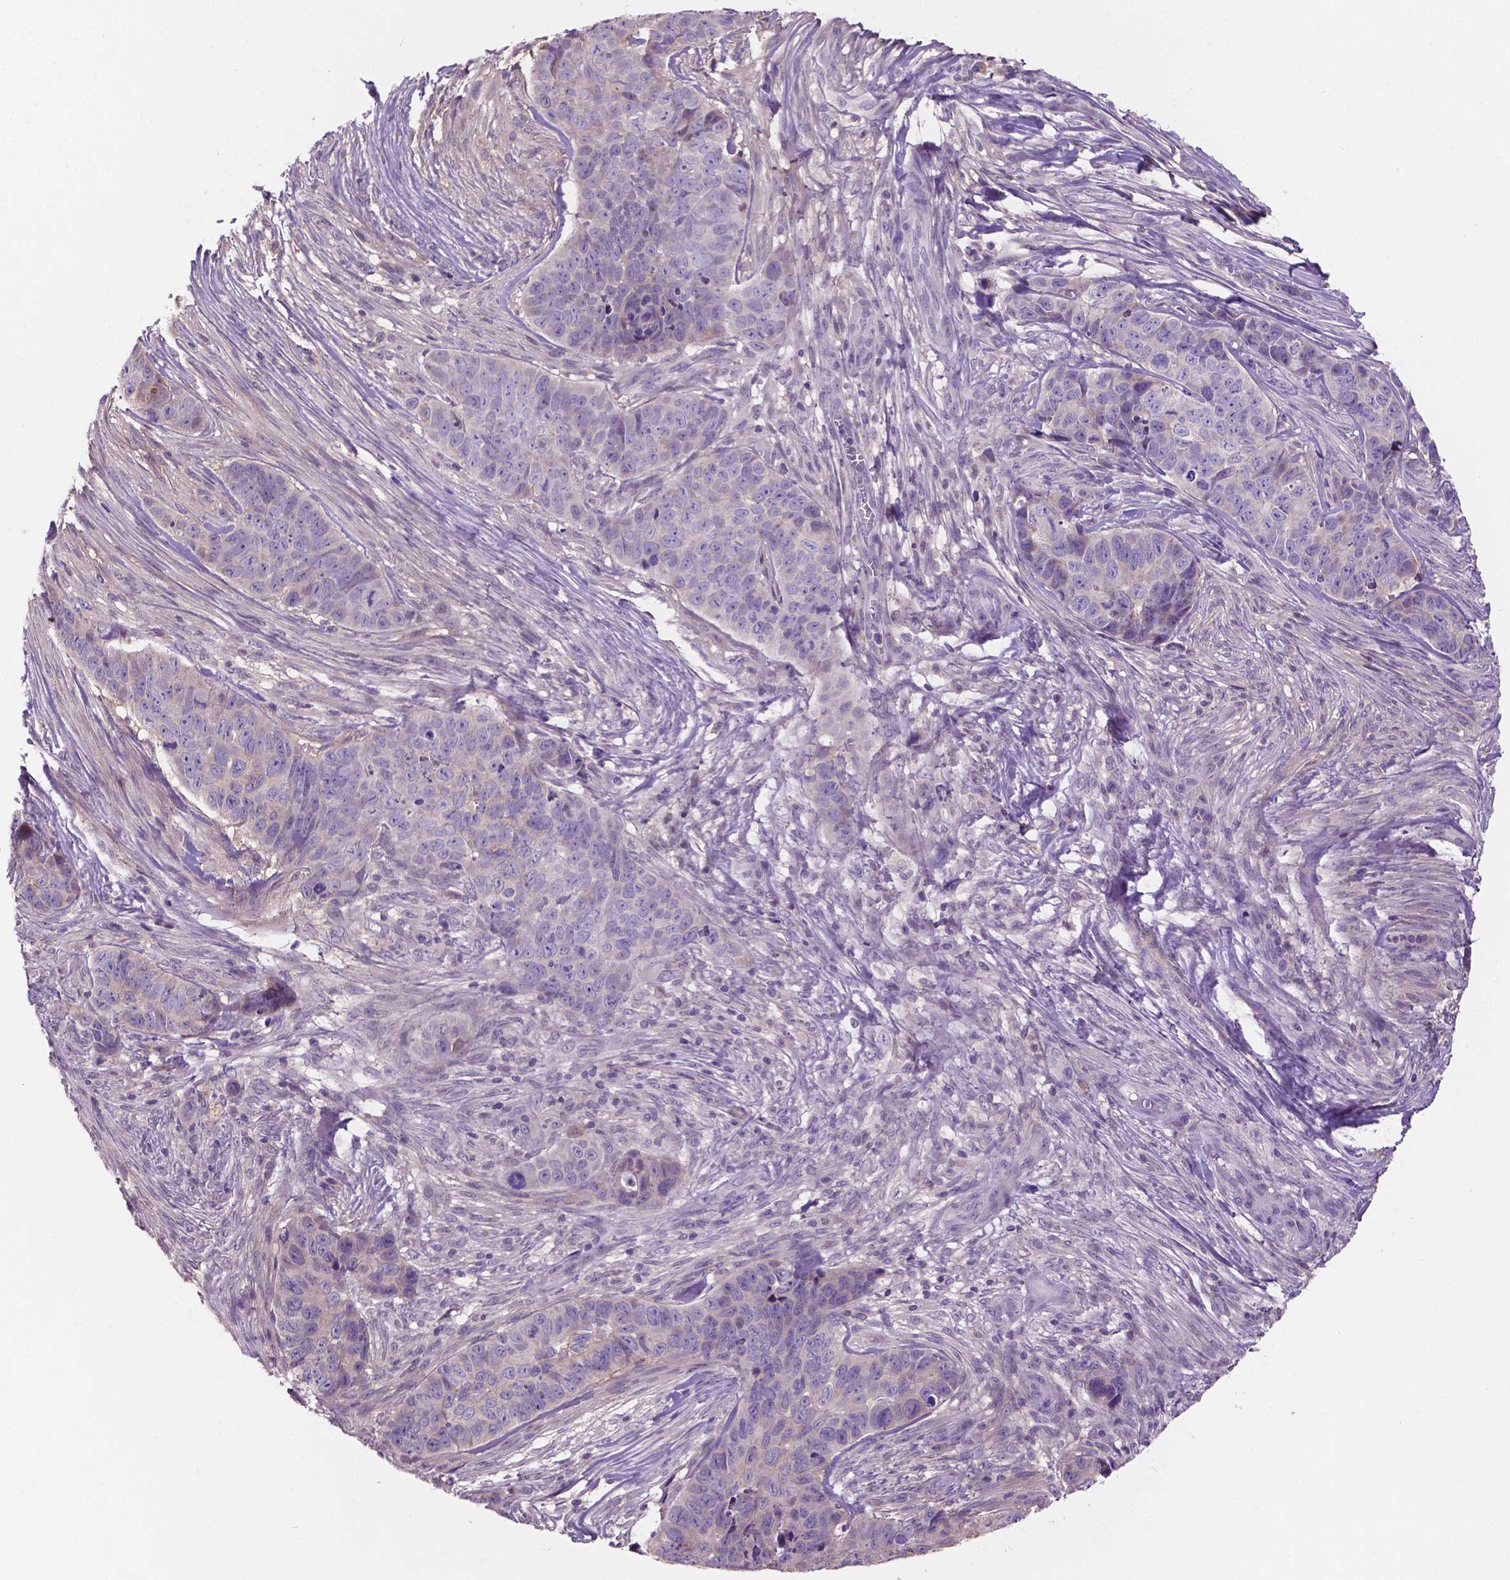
{"staining": {"intensity": "negative", "quantity": "none", "location": "none"}, "tissue": "skin cancer", "cell_type": "Tumor cells", "image_type": "cancer", "snomed": [{"axis": "morphology", "description": "Basal cell carcinoma"}, {"axis": "topography", "description": "Skin"}], "caption": "Immunohistochemistry (IHC) histopathology image of neoplastic tissue: basal cell carcinoma (skin) stained with DAB (3,3'-diaminobenzidine) demonstrates no significant protein positivity in tumor cells.", "gene": "MKRN2OS", "patient": {"sex": "female", "age": 82}}